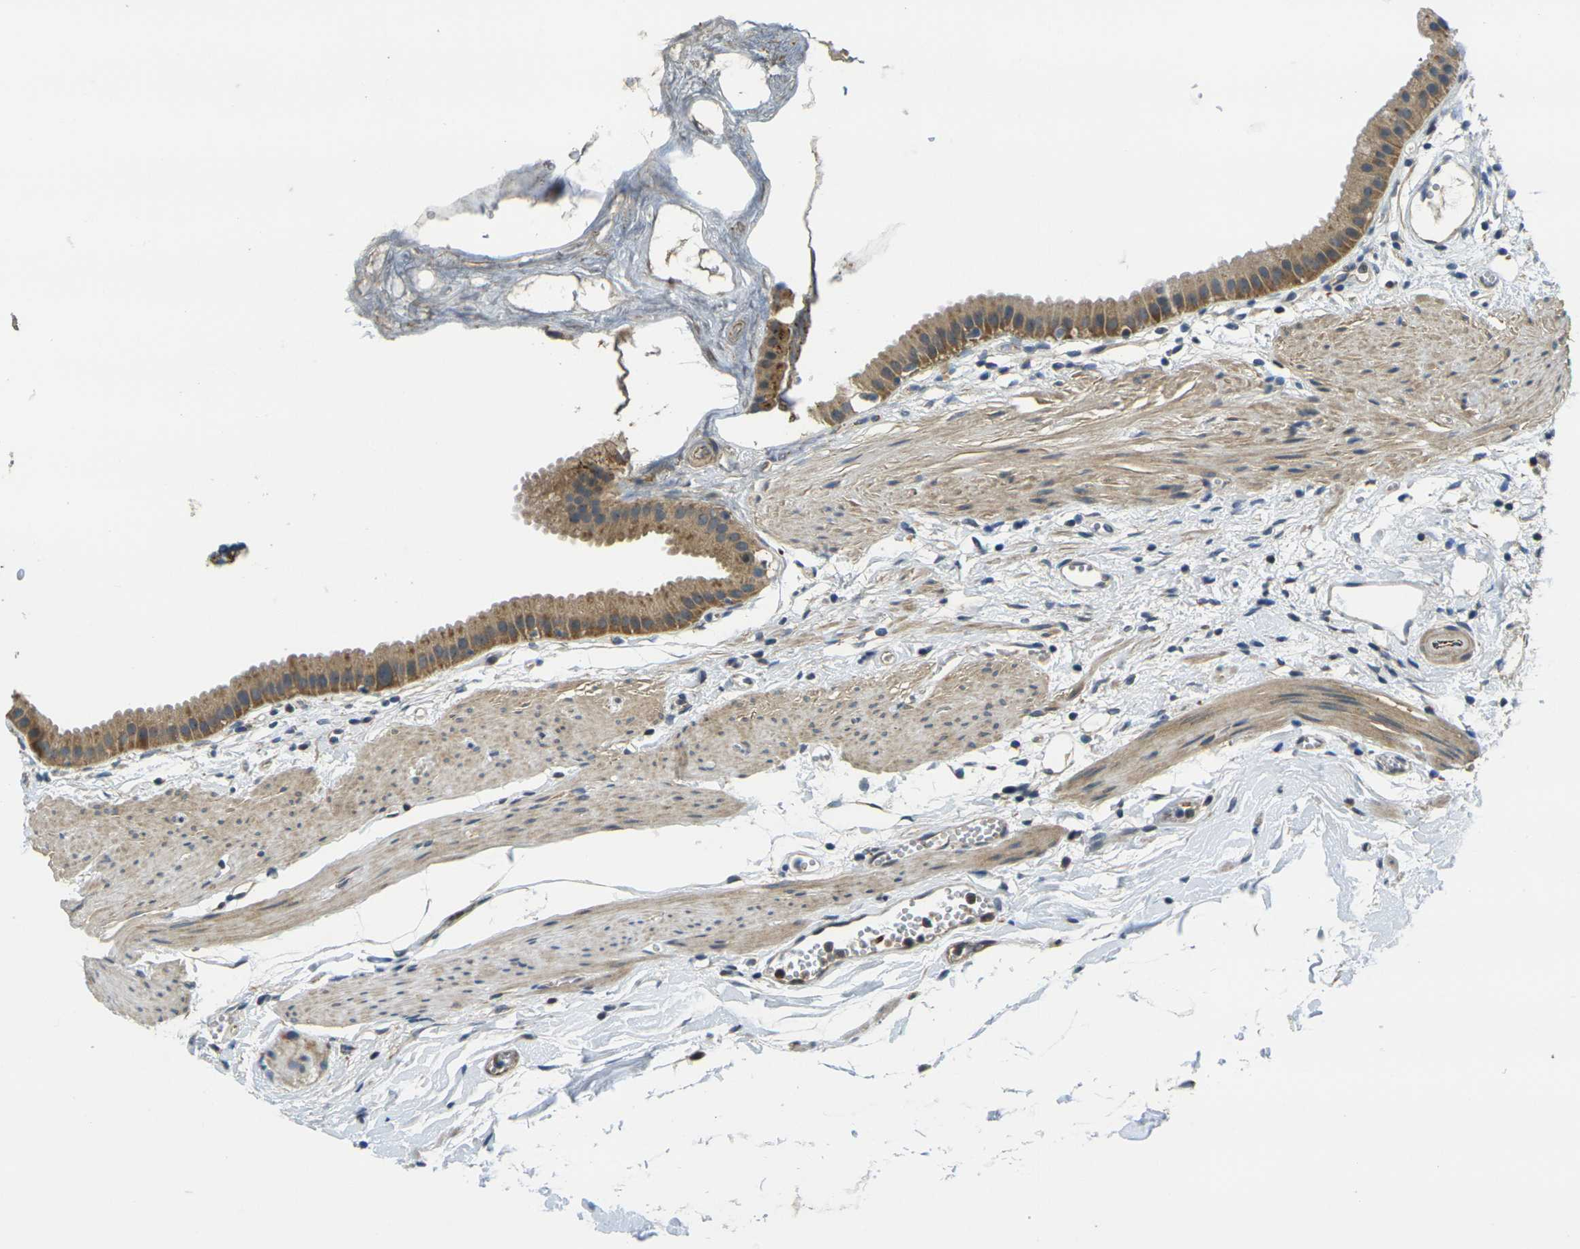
{"staining": {"intensity": "strong", "quantity": ">75%", "location": "cytoplasmic/membranous"}, "tissue": "gallbladder", "cell_type": "Glandular cells", "image_type": "normal", "snomed": [{"axis": "morphology", "description": "Normal tissue, NOS"}, {"axis": "topography", "description": "Gallbladder"}], "caption": "Gallbladder stained with immunohistochemistry displays strong cytoplasmic/membranous staining in approximately >75% of glandular cells. (DAB (3,3'-diaminobenzidine) = brown stain, brightfield microscopy at high magnification).", "gene": "MINAR2", "patient": {"sex": "female", "age": 64}}